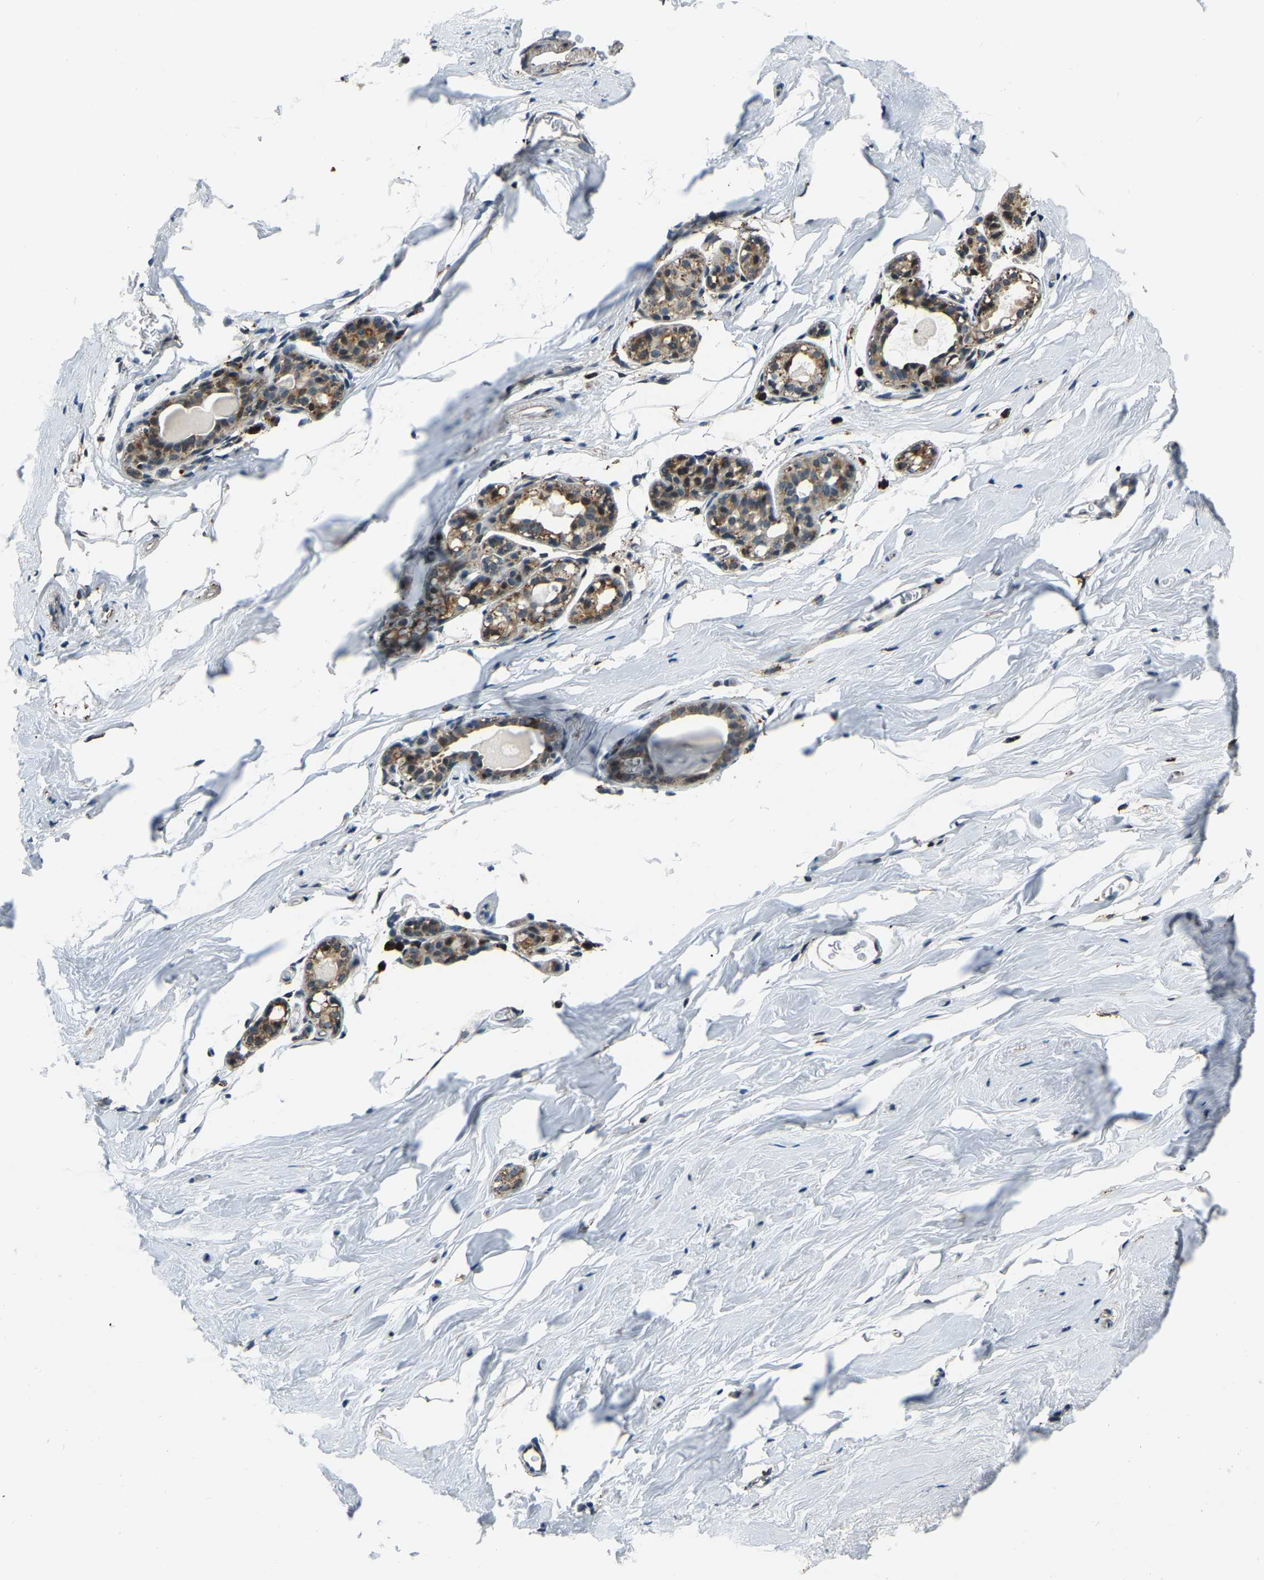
{"staining": {"intensity": "negative", "quantity": "none", "location": "none"}, "tissue": "breast", "cell_type": "Adipocytes", "image_type": "normal", "snomed": [{"axis": "morphology", "description": "Normal tissue, NOS"}, {"axis": "topography", "description": "Breast"}], "caption": "Immunohistochemistry (IHC) micrograph of unremarkable breast stained for a protein (brown), which shows no staining in adipocytes.", "gene": "RBM33", "patient": {"sex": "female", "age": 62}}